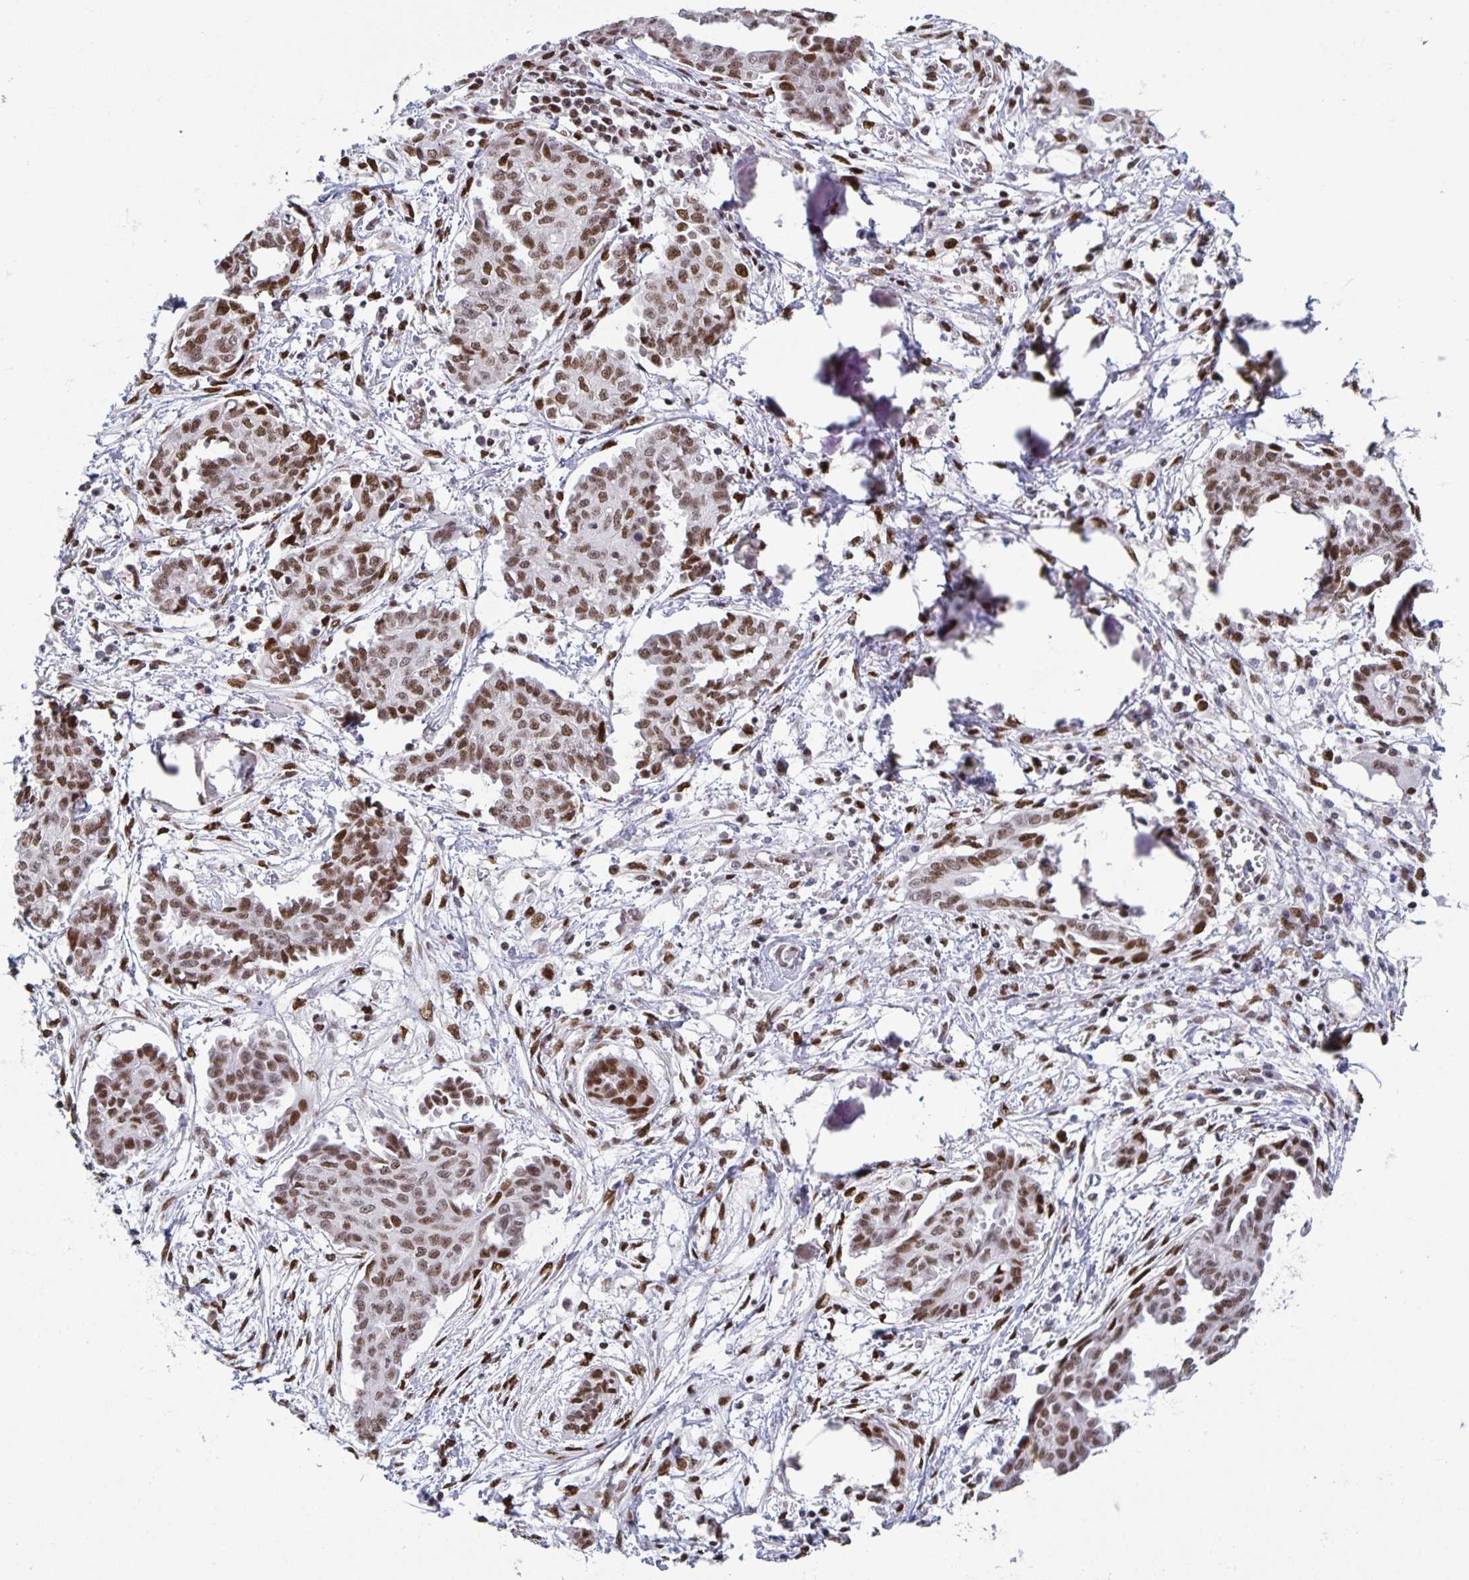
{"staining": {"intensity": "moderate", "quantity": ">75%", "location": "nuclear"}, "tissue": "ovarian cancer", "cell_type": "Tumor cells", "image_type": "cancer", "snomed": [{"axis": "morphology", "description": "Cystadenocarcinoma, serous, NOS"}, {"axis": "topography", "description": "Ovary"}], "caption": "Immunohistochemical staining of human ovarian cancer (serous cystadenocarcinoma) shows moderate nuclear protein staining in about >75% of tumor cells.", "gene": "JUND", "patient": {"sex": "female", "age": 71}}